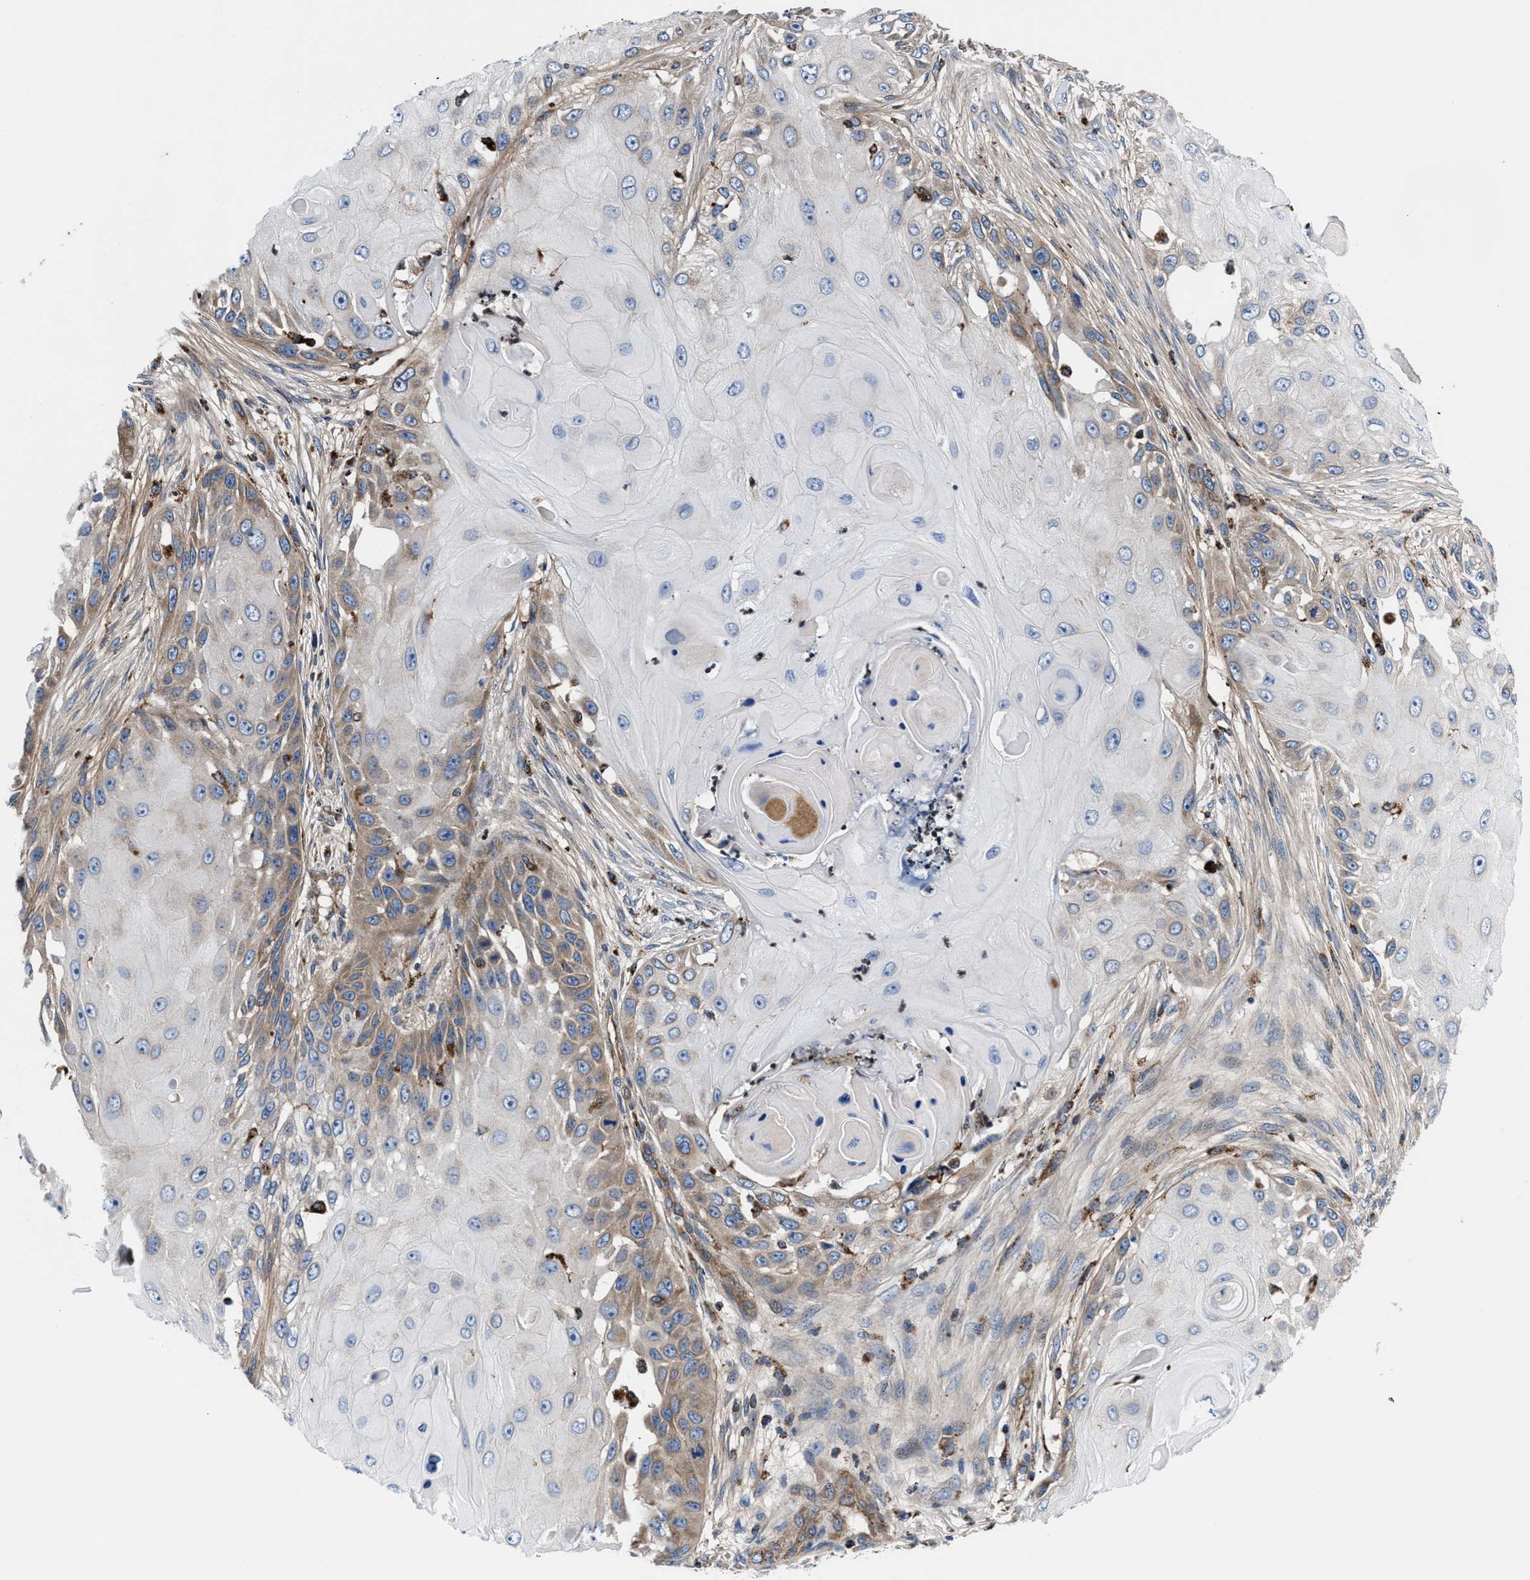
{"staining": {"intensity": "moderate", "quantity": "<25%", "location": "cytoplasmic/membranous"}, "tissue": "skin cancer", "cell_type": "Tumor cells", "image_type": "cancer", "snomed": [{"axis": "morphology", "description": "Squamous cell carcinoma, NOS"}, {"axis": "topography", "description": "Skin"}], "caption": "The immunohistochemical stain shows moderate cytoplasmic/membranous expression in tumor cells of skin cancer tissue. (DAB (3,3'-diaminobenzidine) IHC with brightfield microscopy, high magnification).", "gene": "PRR15L", "patient": {"sex": "female", "age": 44}}